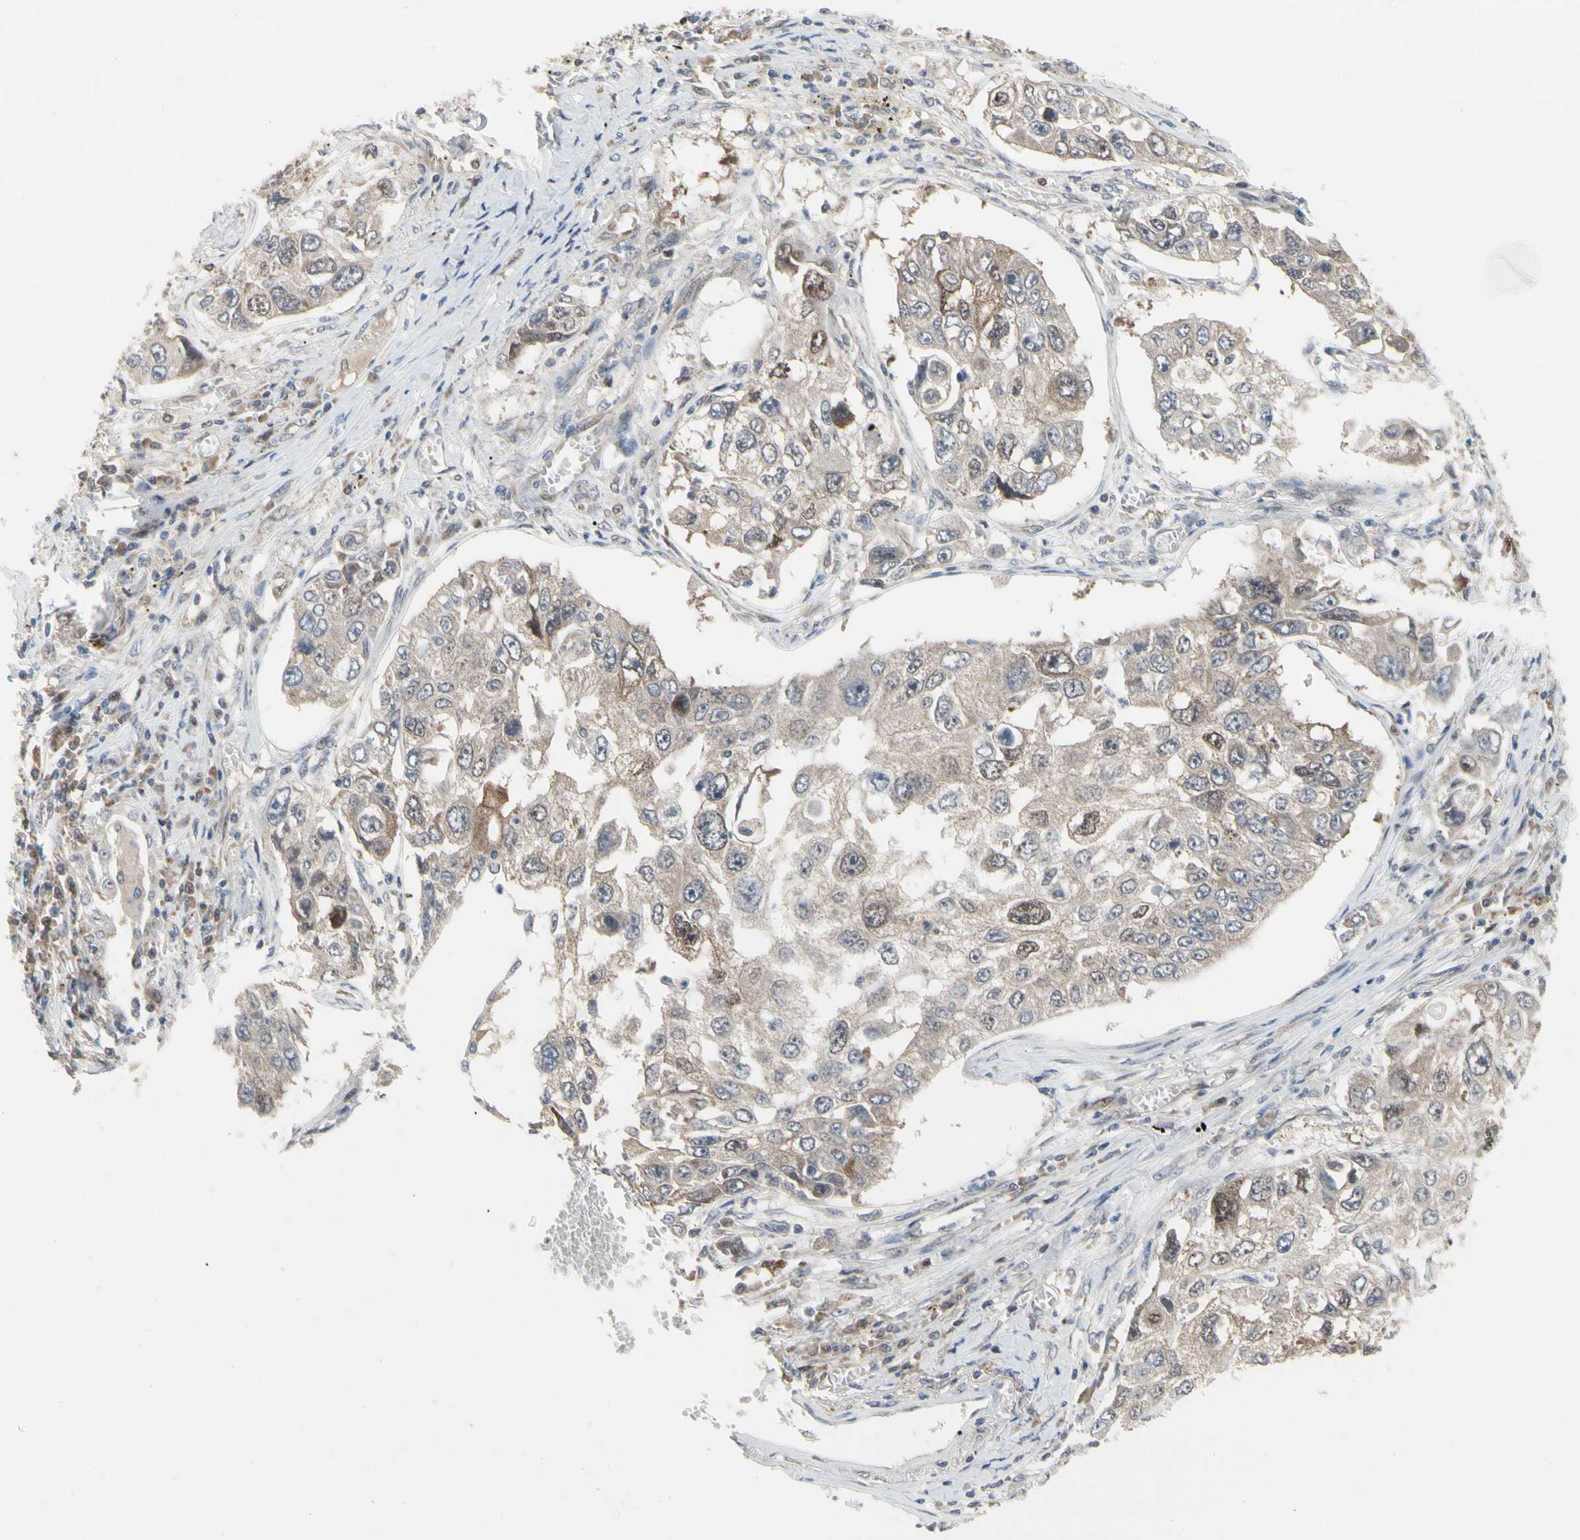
{"staining": {"intensity": "weak", "quantity": ">75%", "location": "cytoplasmic/membranous"}, "tissue": "lung cancer", "cell_type": "Tumor cells", "image_type": "cancer", "snomed": [{"axis": "morphology", "description": "Squamous cell carcinoma, NOS"}, {"axis": "topography", "description": "Lung"}], "caption": "The micrograph demonstrates staining of squamous cell carcinoma (lung), revealing weak cytoplasmic/membranous protein positivity (brown color) within tumor cells.", "gene": "CDK5", "patient": {"sex": "male", "age": 71}}